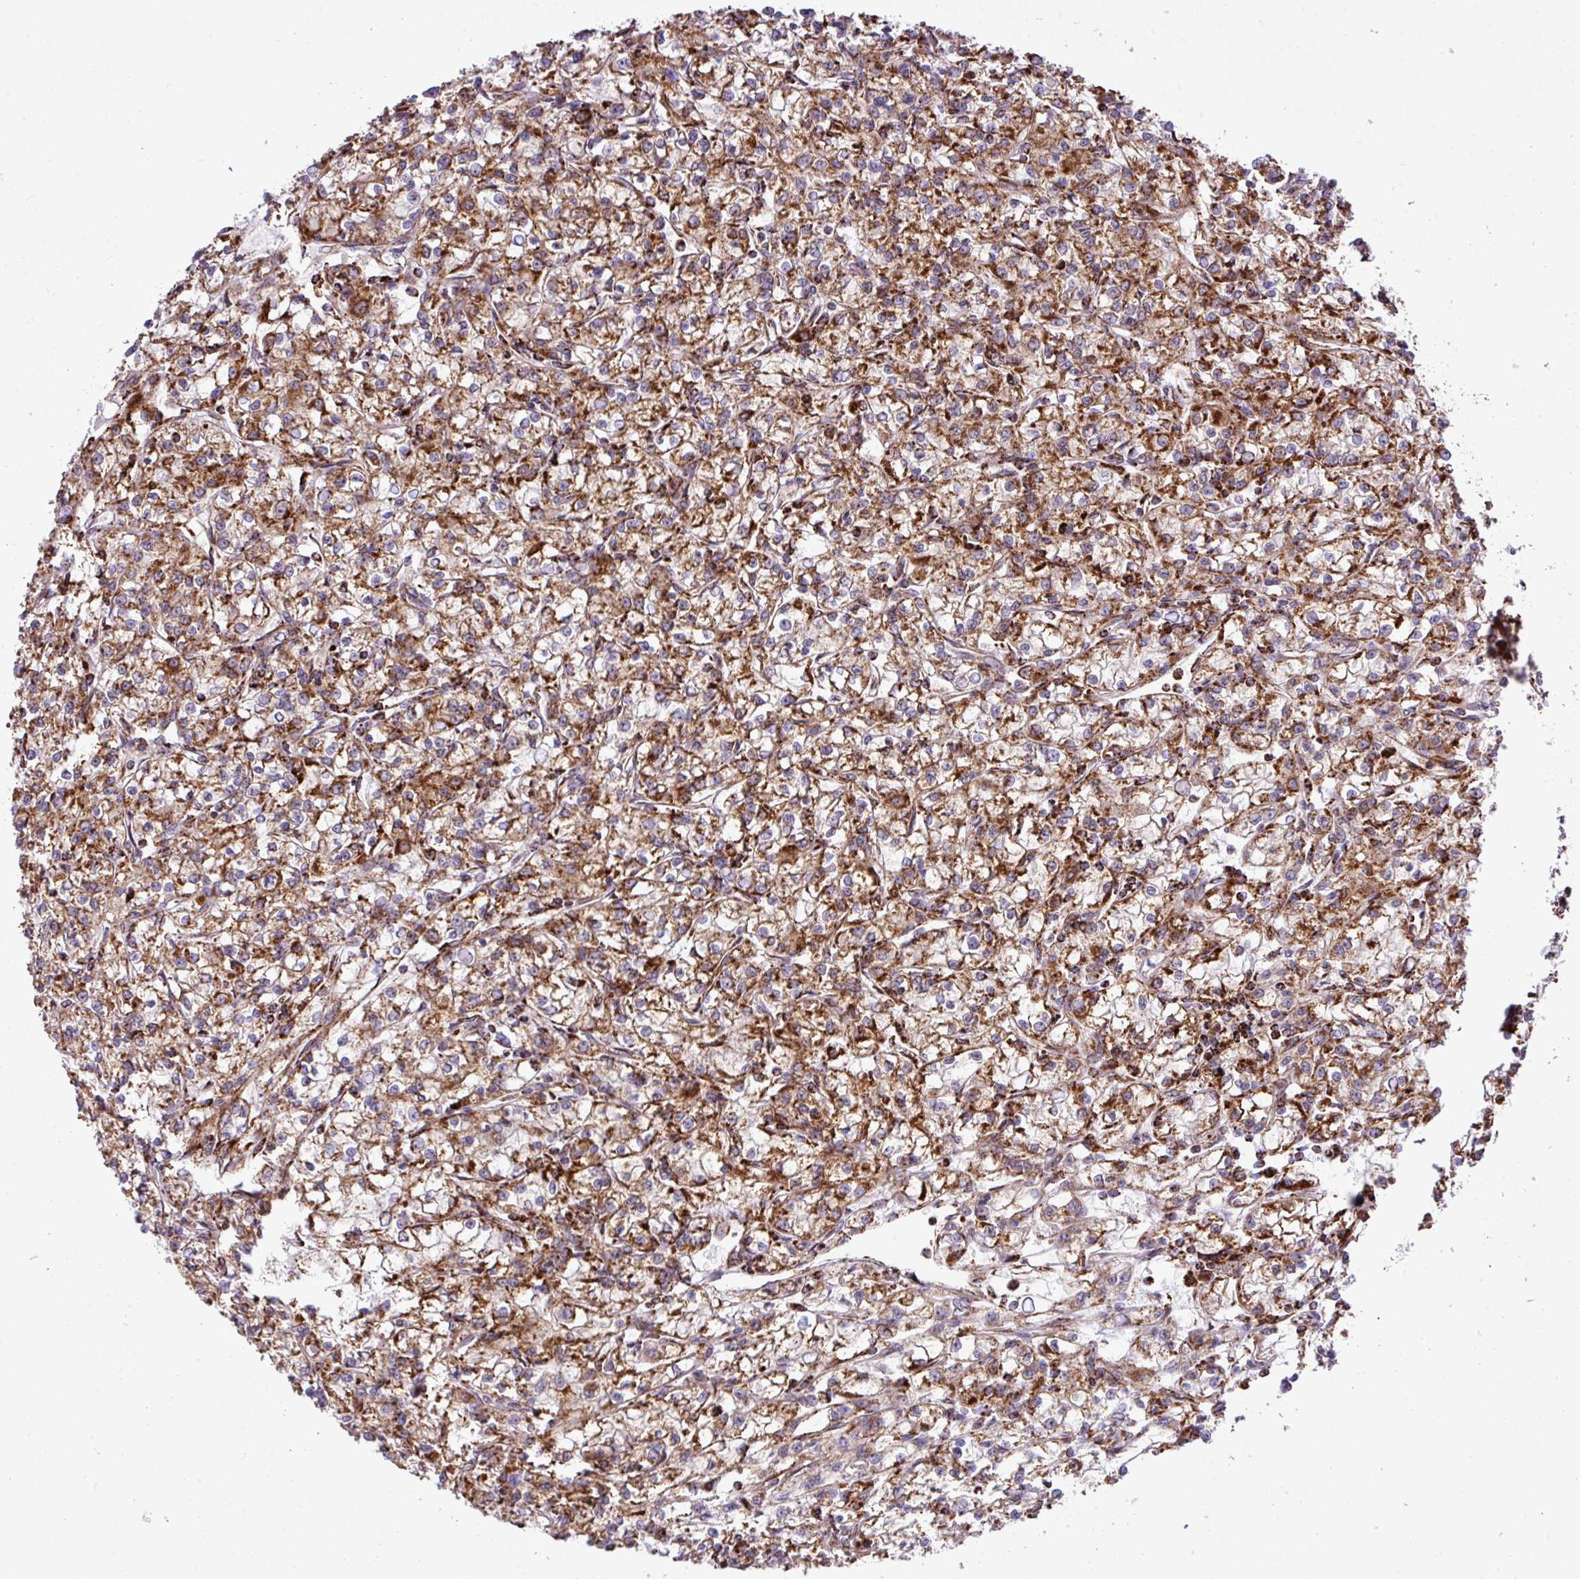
{"staining": {"intensity": "strong", "quantity": ">75%", "location": "cytoplasmic/membranous"}, "tissue": "renal cancer", "cell_type": "Tumor cells", "image_type": "cancer", "snomed": [{"axis": "morphology", "description": "Adenocarcinoma, NOS"}, {"axis": "topography", "description": "Kidney"}], "caption": "The immunohistochemical stain shows strong cytoplasmic/membranous positivity in tumor cells of renal cancer tissue.", "gene": "ZNF569", "patient": {"sex": "female", "age": 59}}